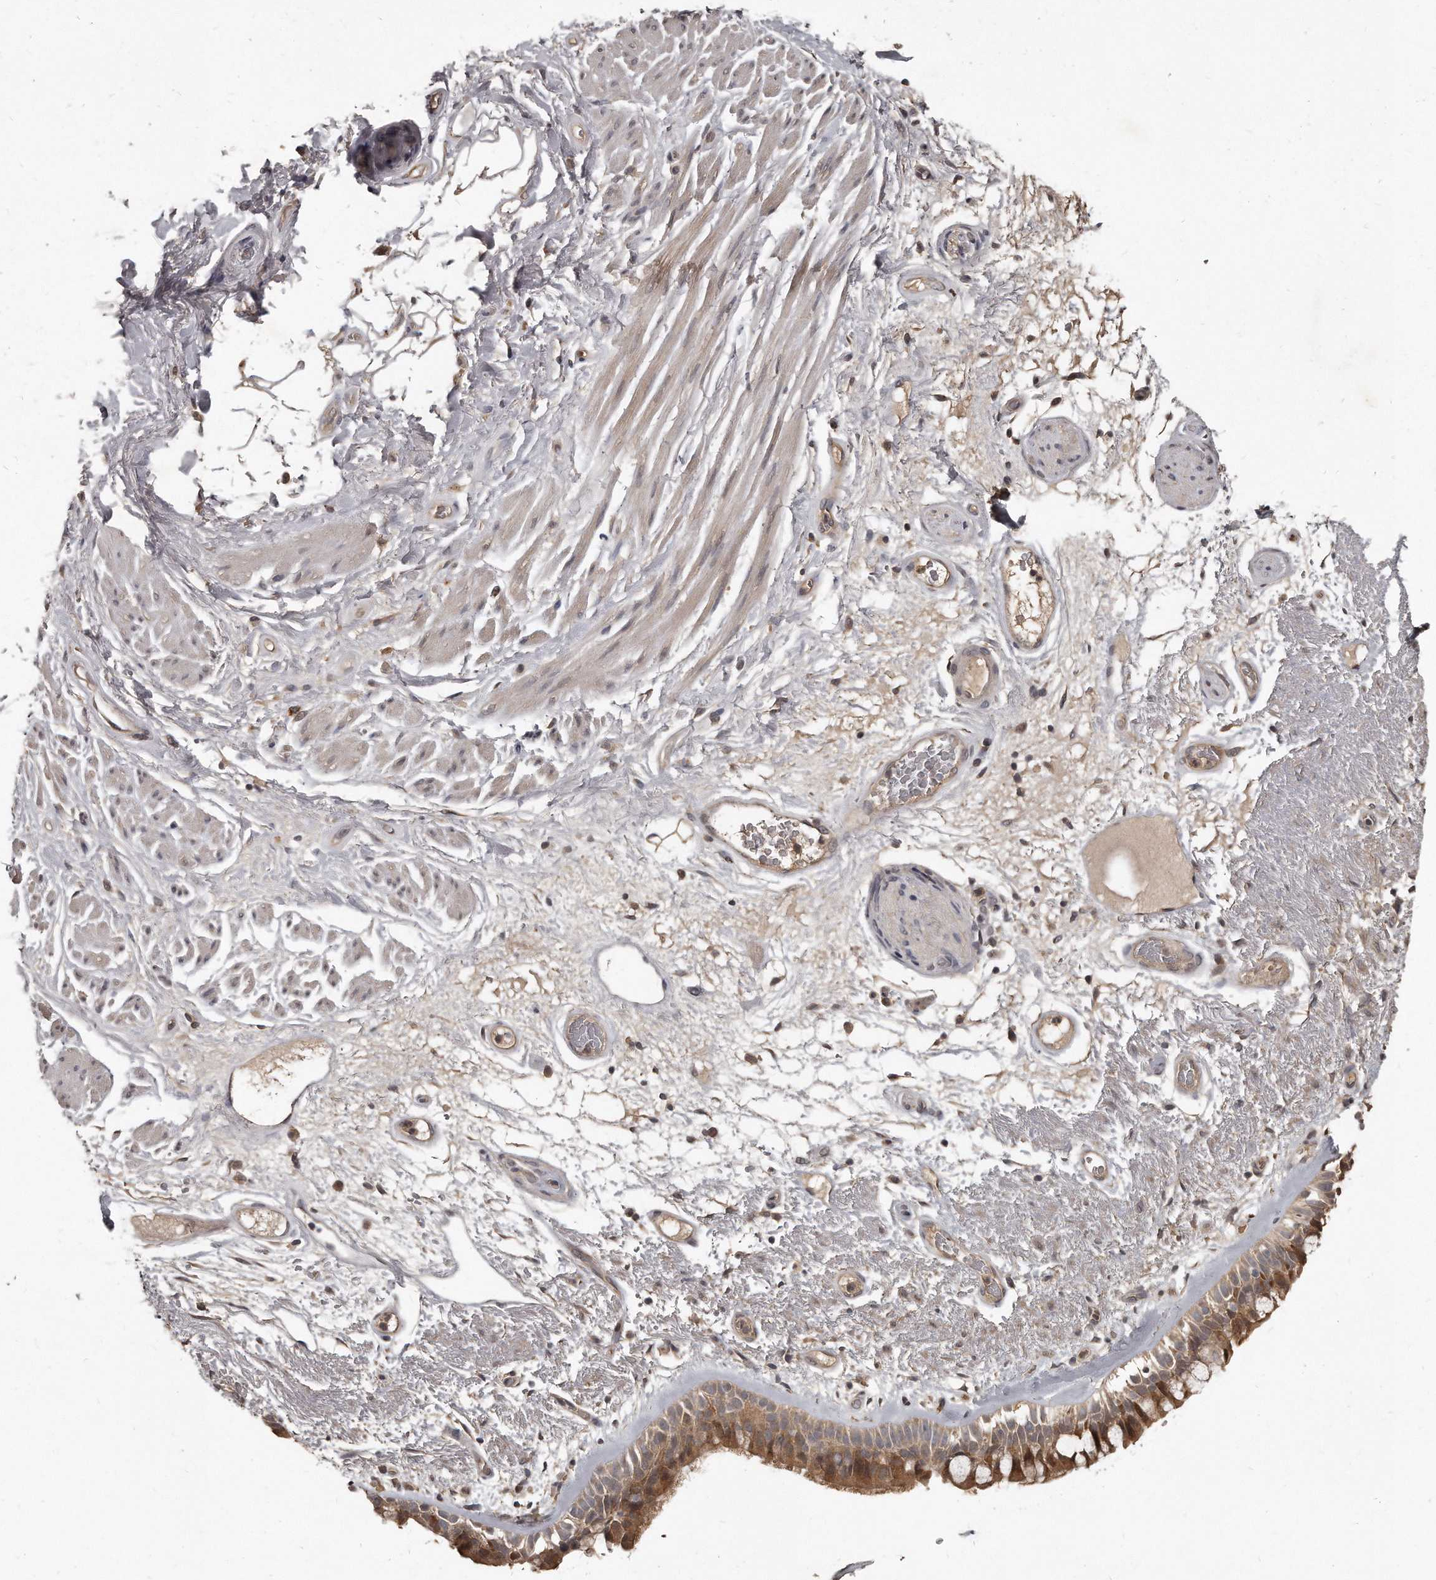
{"staining": {"intensity": "moderate", "quantity": ">75%", "location": "cytoplasmic/membranous"}, "tissue": "bronchus", "cell_type": "Respiratory epithelial cells", "image_type": "normal", "snomed": [{"axis": "morphology", "description": "Normal tissue, NOS"}, {"axis": "morphology", "description": "Squamous cell carcinoma, NOS"}, {"axis": "topography", "description": "Lymph node"}, {"axis": "topography", "description": "Bronchus"}, {"axis": "topography", "description": "Lung"}], "caption": "High-power microscopy captured an immunohistochemistry (IHC) image of normal bronchus, revealing moderate cytoplasmic/membranous staining in approximately >75% of respiratory epithelial cells.", "gene": "GRB10", "patient": {"sex": "male", "age": 66}}